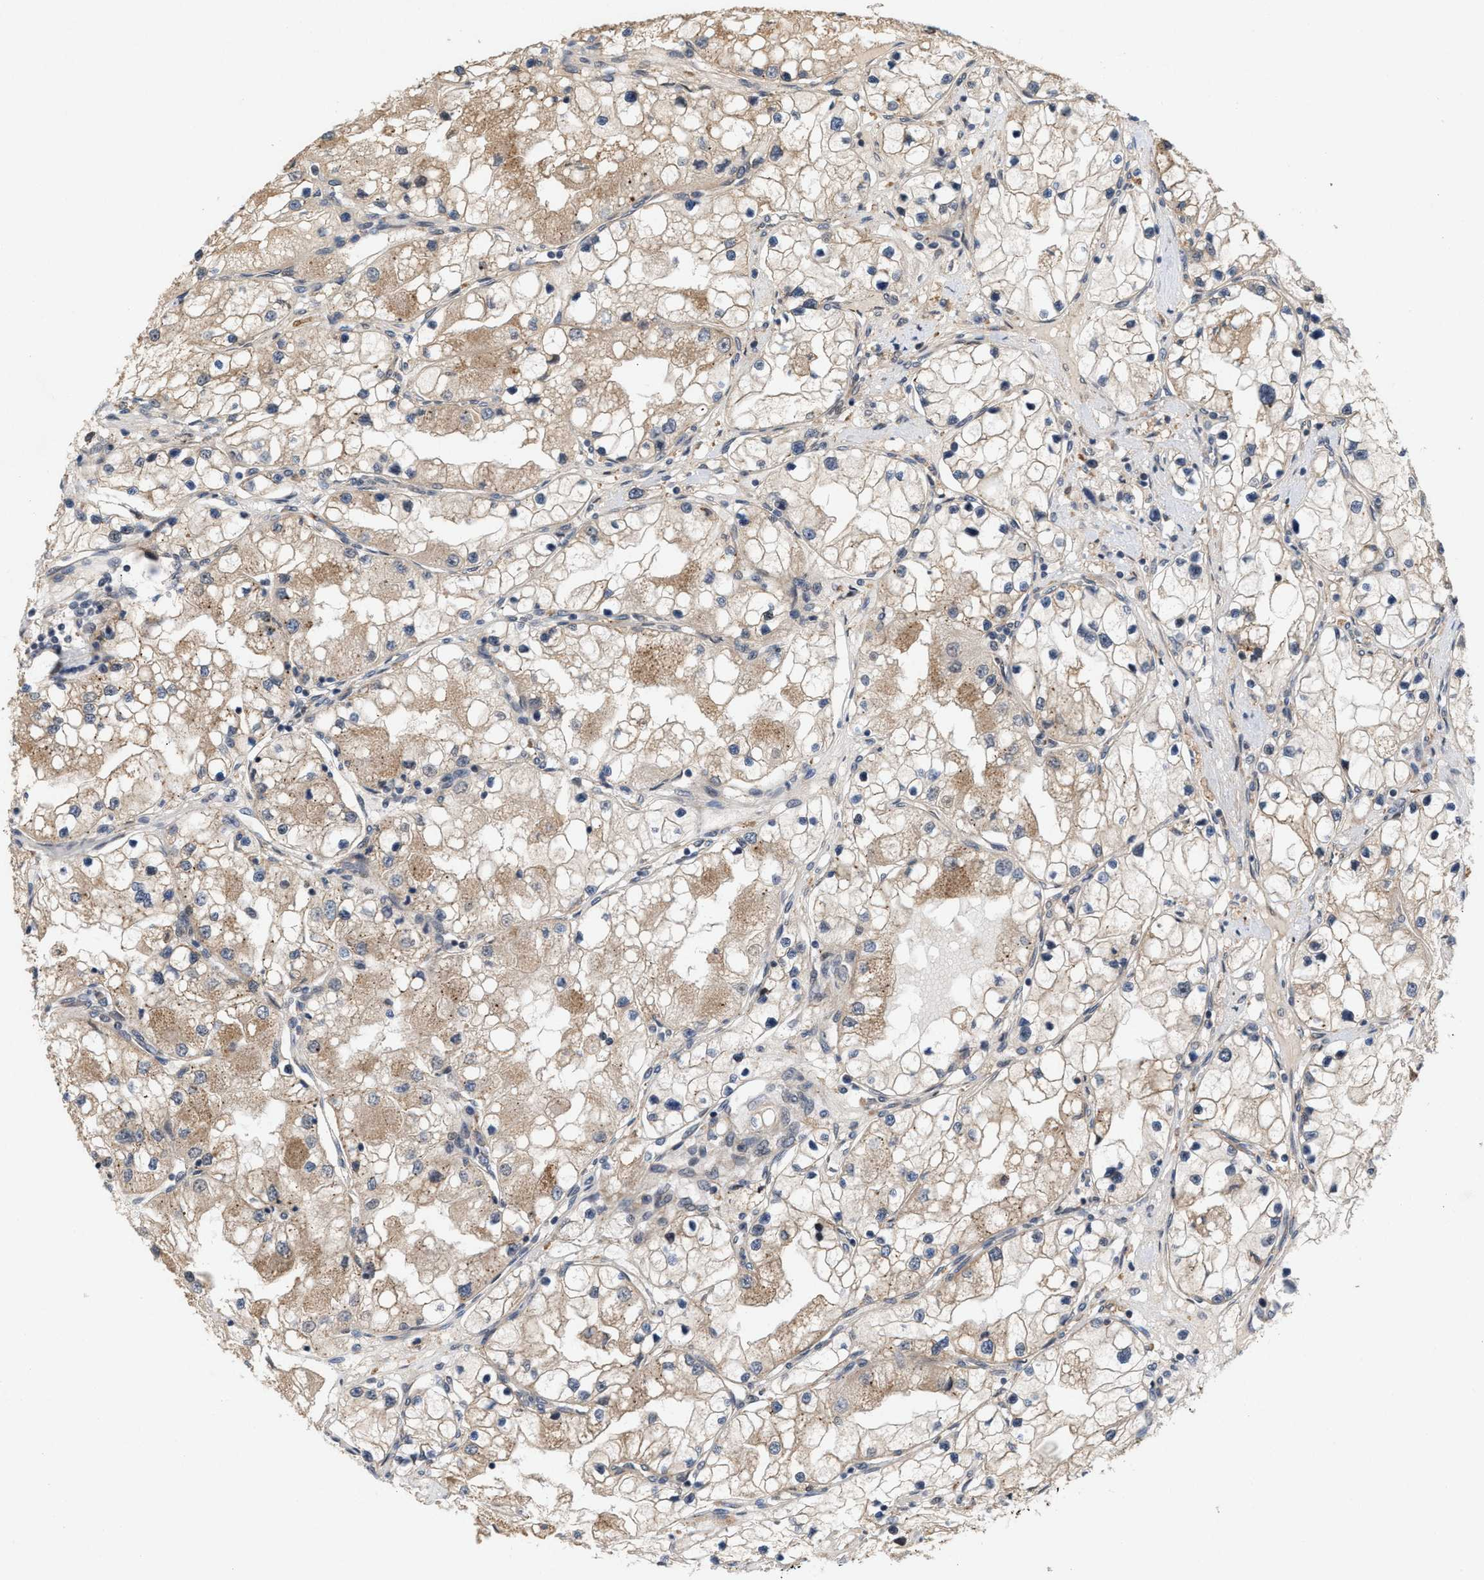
{"staining": {"intensity": "moderate", "quantity": ">75%", "location": "cytoplasmic/membranous"}, "tissue": "renal cancer", "cell_type": "Tumor cells", "image_type": "cancer", "snomed": [{"axis": "morphology", "description": "Adenocarcinoma, NOS"}, {"axis": "topography", "description": "Kidney"}], "caption": "DAB immunohistochemical staining of human adenocarcinoma (renal) displays moderate cytoplasmic/membranous protein expression in approximately >75% of tumor cells.", "gene": "MFSD6", "patient": {"sex": "male", "age": 68}}